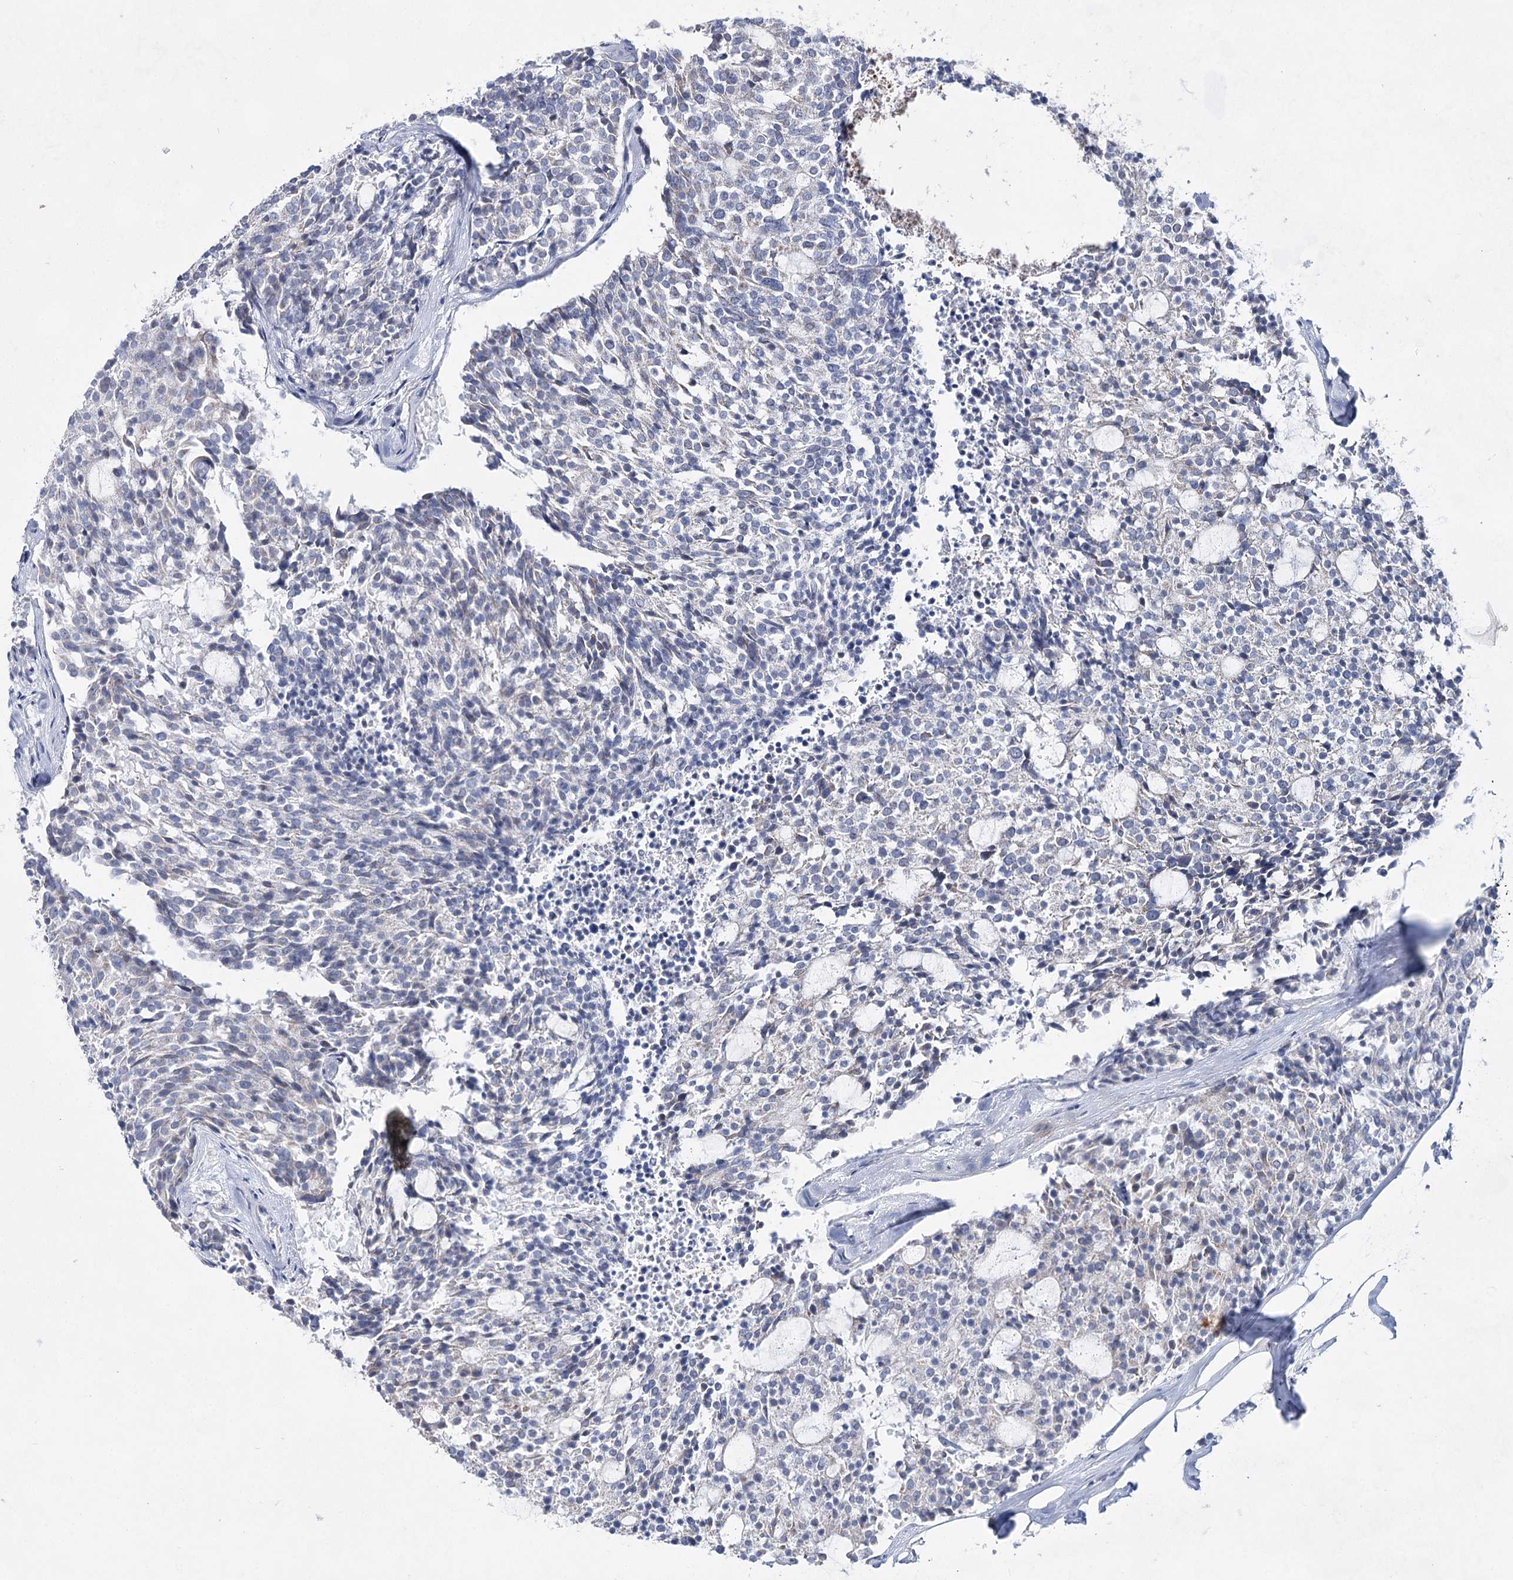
{"staining": {"intensity": "negative", "quantity": "none", "location": "none"}, "tissue": "carcinoid", "cell_type": "Tumor cells", "image_type": "cancer", "snomed": [{"axis": "morphology", "description": "Carcinoid, malignant, NOS"}, {"axis": "topography", "description": "Pancreas"}], "caption": "Micrograph shows no protein staining in tumor cells of malignant carcinoid tissue. The staining was performed using DAB (3,3'-diaminobenzidine) to visualize the protein expression in brown, while the nuclei were stained in blue with hematoxylin (Magnification: 20x).", "gene": "BPHL", "patient": {"sex": "female", "age": 54}}